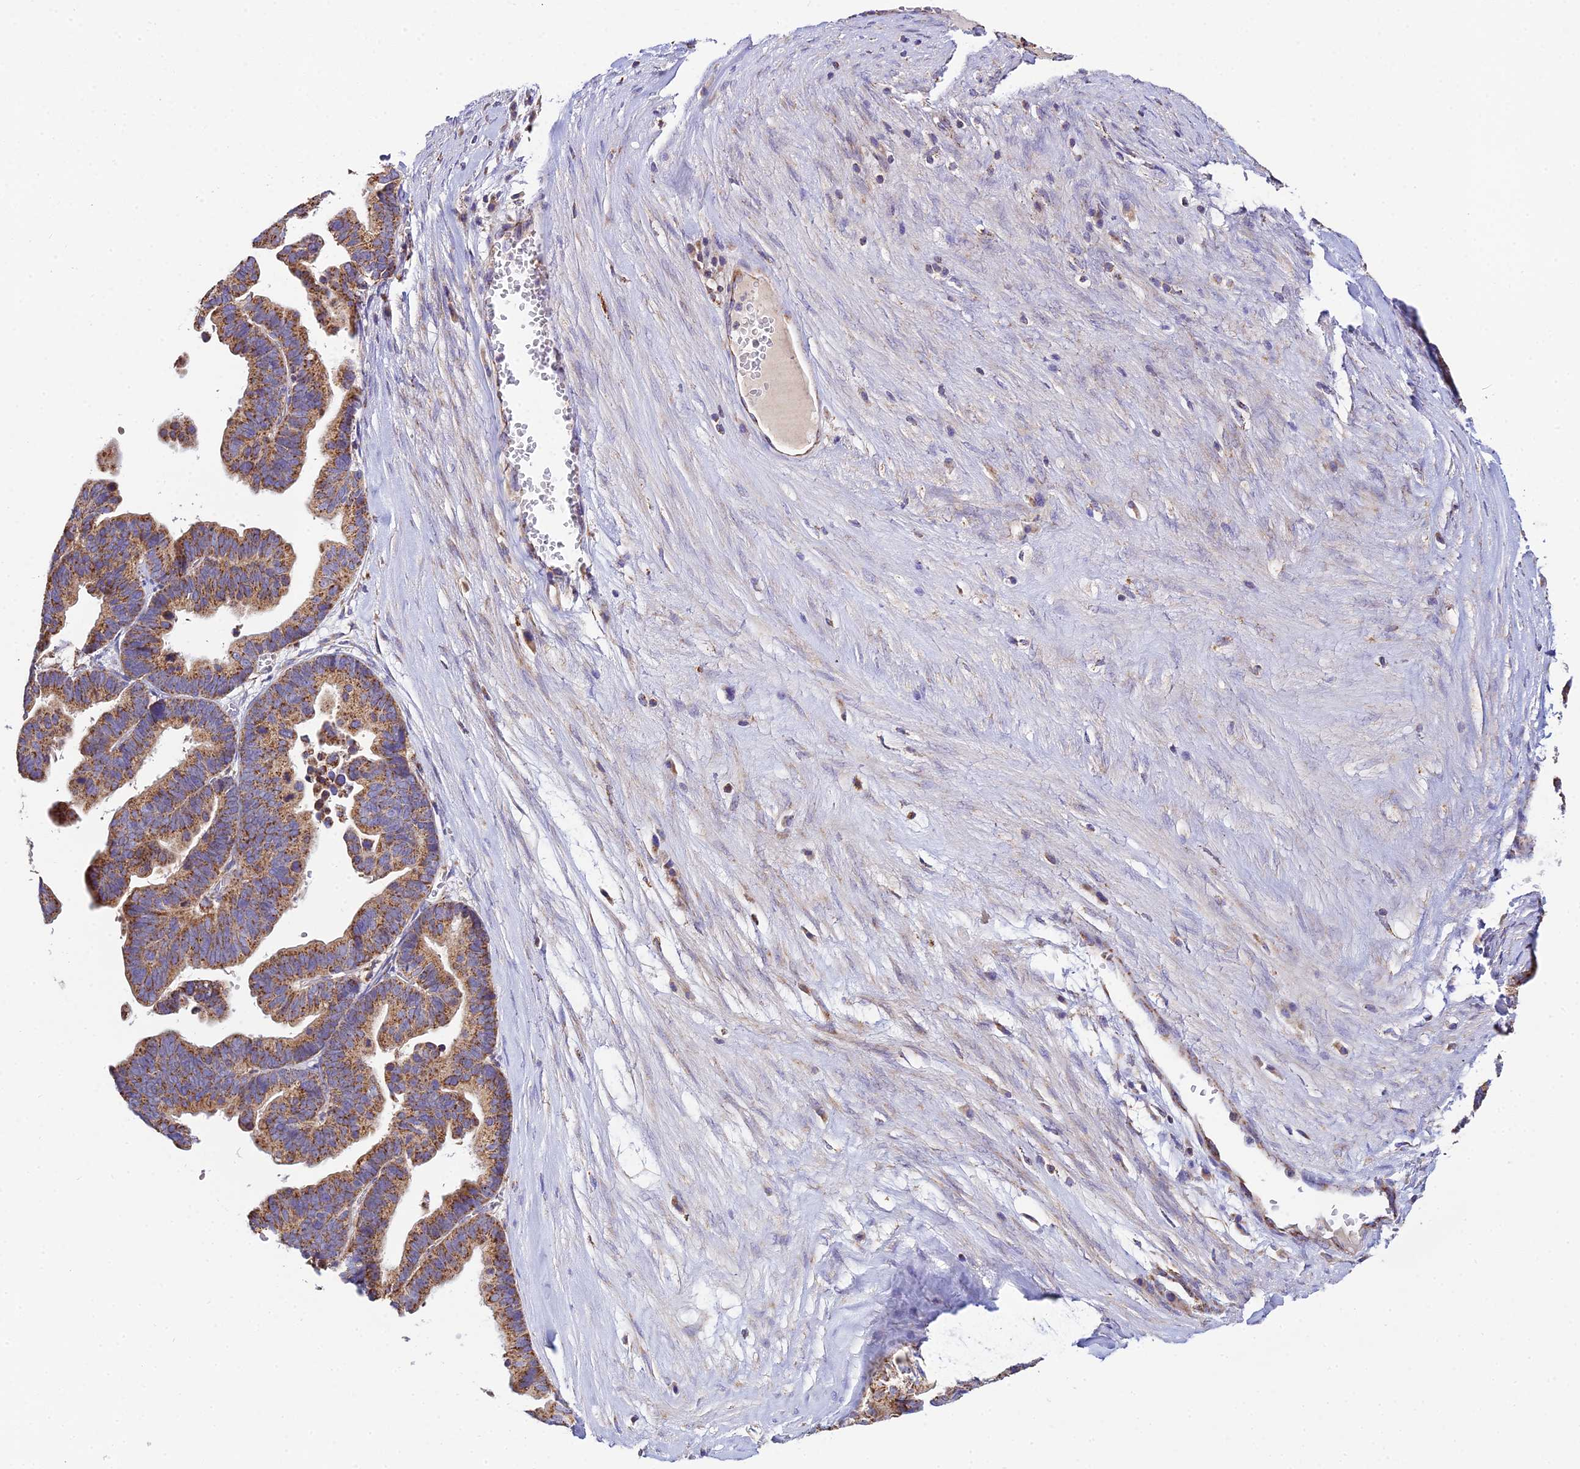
{"staining": {"intensity": "moderate", "quantity": ">75%", "location": "cytoplasmic/membranous"}, "tissue": "ovarian cancer", "cell_type": "Tumor cells", "image_type": "cancer", "snomed": [{"axis": "morphology", "description": "Cystadenocarcinoma, serous, NOS"}, {"axis": "topography", "description": "Ovary"}], "caption": "The image shows immunohistochemical staining of ovarian cancer. There is moderate cytoplasmic/membranous staining is appreciated in approximately >75% of tumor cells.", "gene": "NIPSNAP3A", "patient": {"sex": "female", "age": 56}}